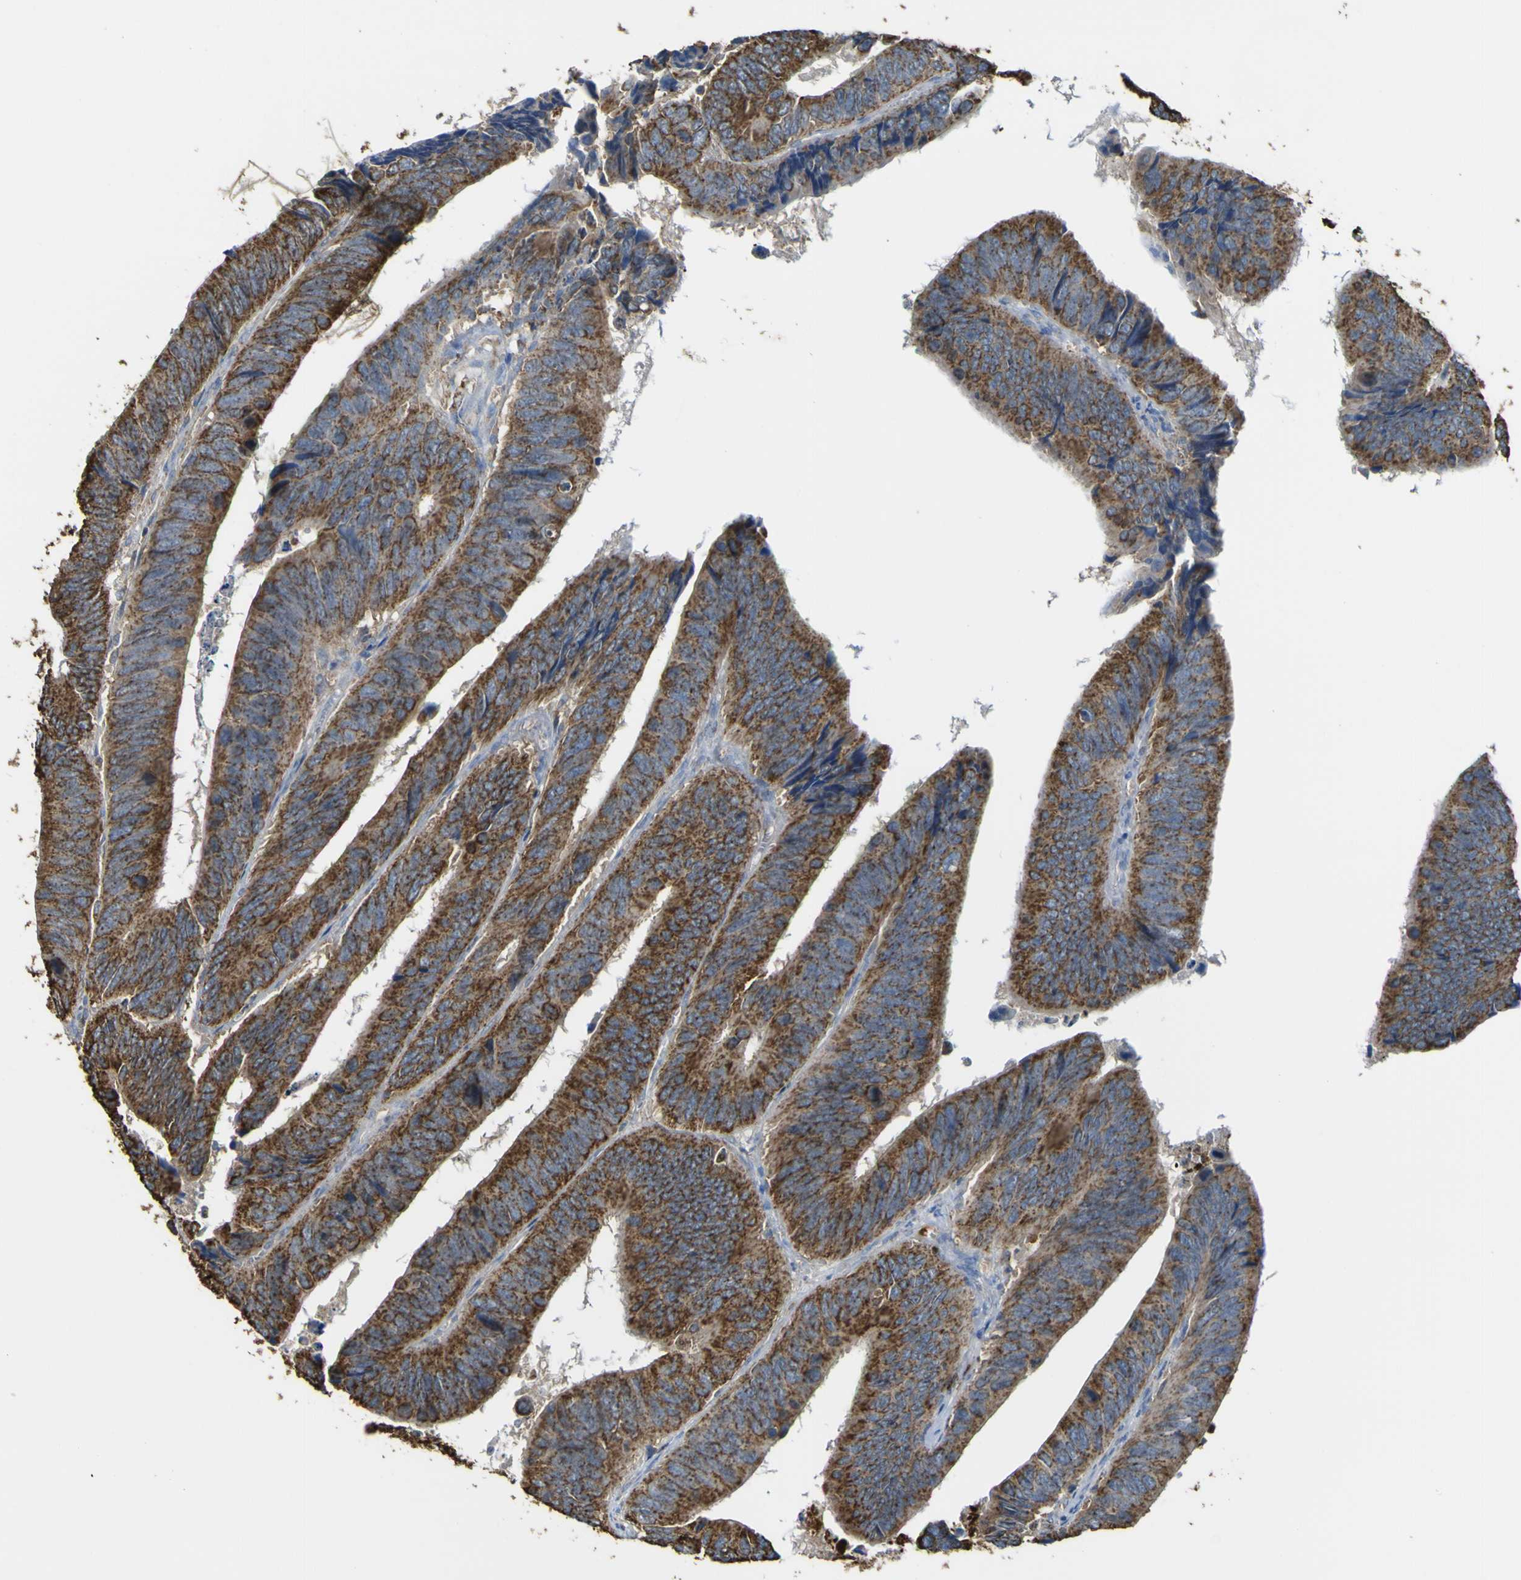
{"staining": {"intensity": "strong", "quantity": ">75%", "location": "cytoplasmic/membranous"}, "tissue": "colorectal cancer", "cell_type": "Tumor cells", "image_type": "cancer", "snomed": [{"axis": "morphology", "description": "Adenocarcinoma, NOS"}, {"axis": "topography", "description": "Colon"}], "caption": "A histopathology image of colorectal cancer stained for a protein reveals strong cytoplasmic/membranous brown staining in tumor cells. The staining is performed using DAB brown chromogen to label protein expression. The nuclei are counter-stained blue using hematoxylin.", "gene": "ACSL3", "patient": {"sex": "male", "age": 72}}